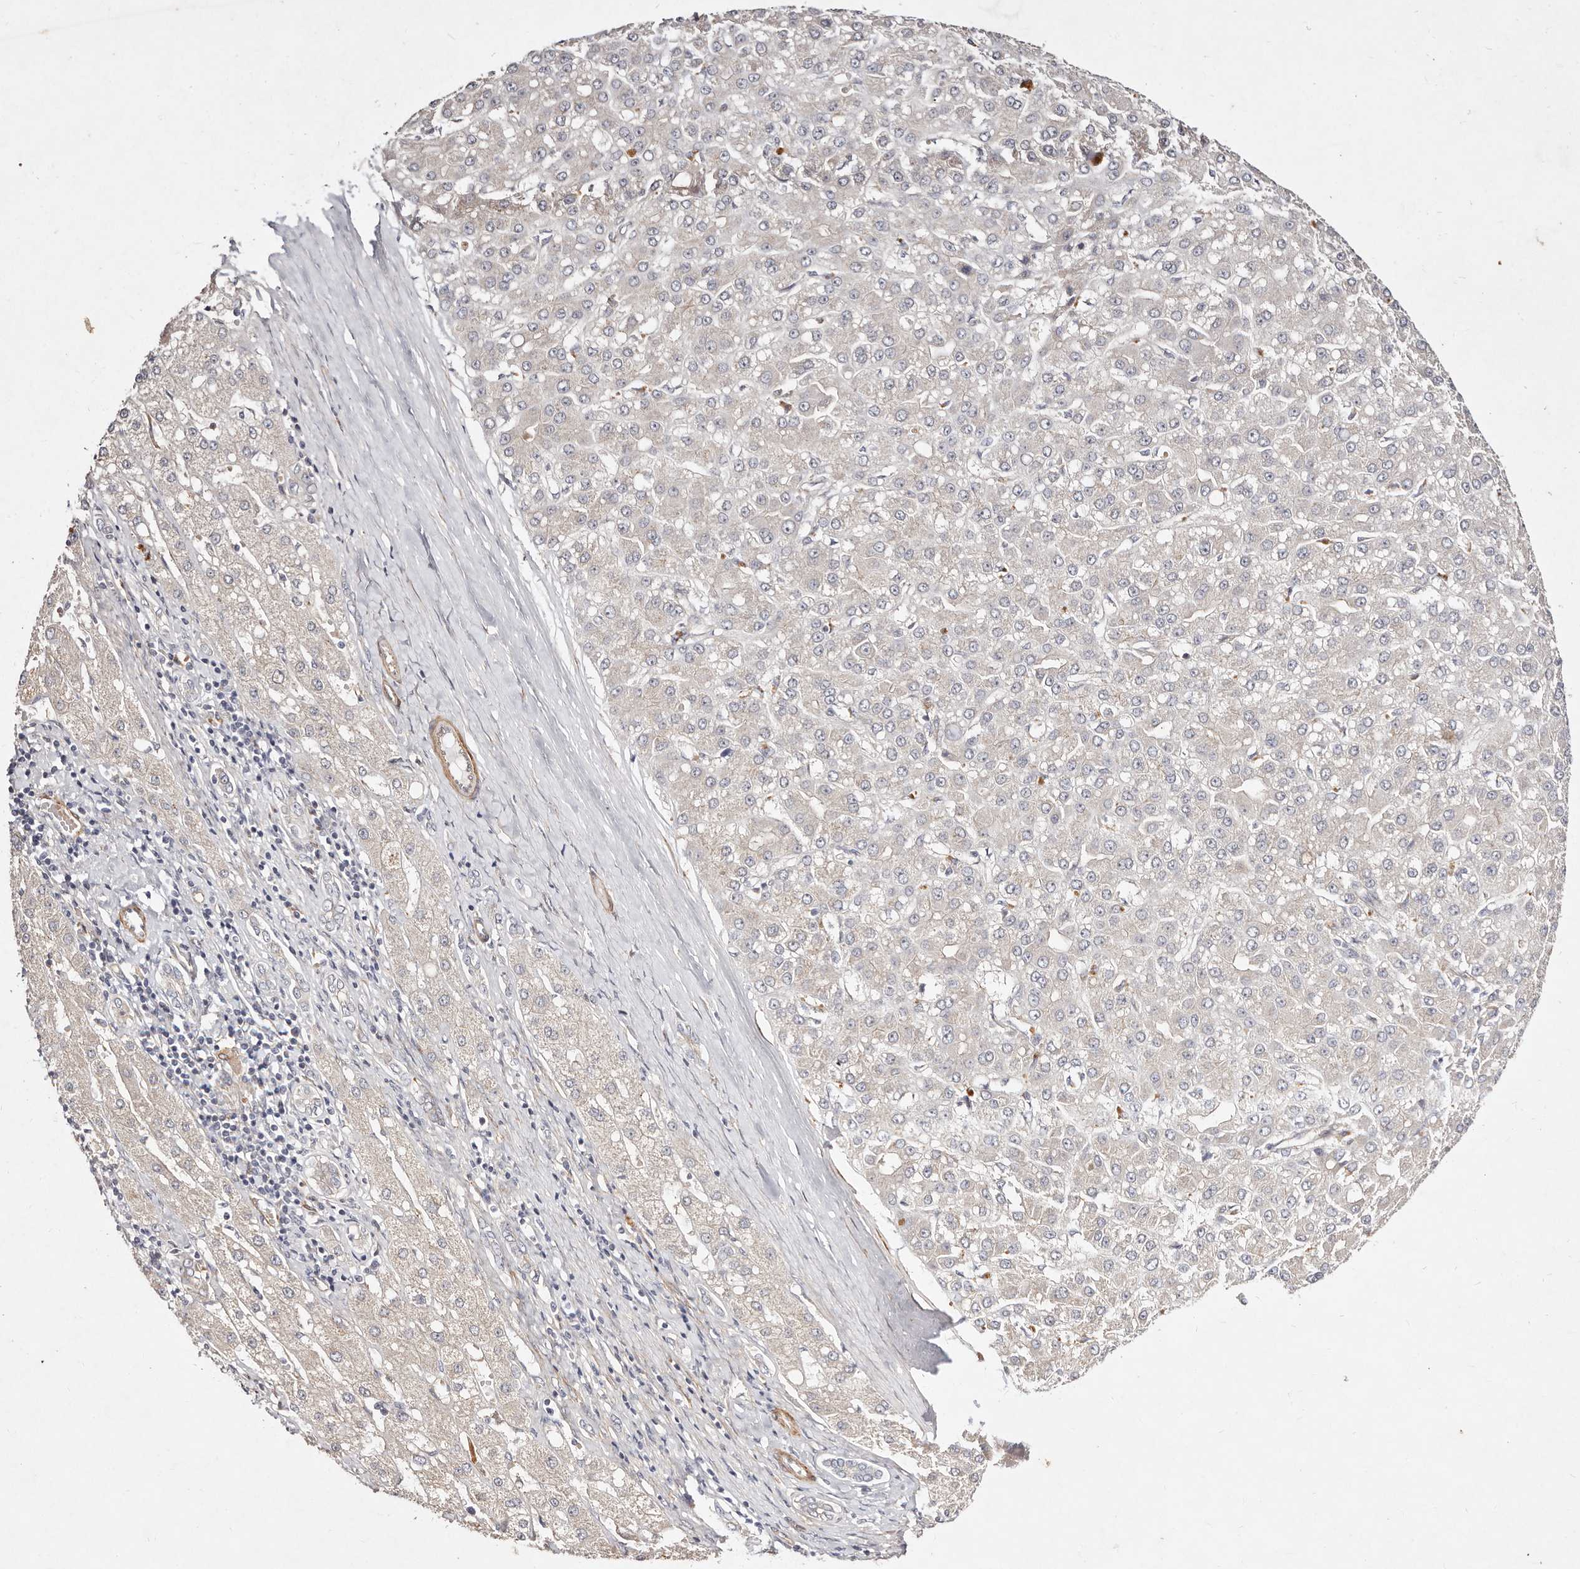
{"staining": {"intensity": "negative", "quantity": "none", "location": "none"}, "tissue": "liver cancer", "cell_type": "Tumor cells", "image_type": "cancer", "snomed": [{"axis": "morphology", "description": "Carcinoma, Hepatocellular, NOS"}, {"axis": "topography", "description": "Liver"}], "caption": "IHC of liver cancer (hepatocellular carcinoma) exhibits no positivity in tumor cells. (DAB immunohistochemistry, high magnification).", "gene": "MTMR11", "patient": {"sex": "male", "age": 67}}